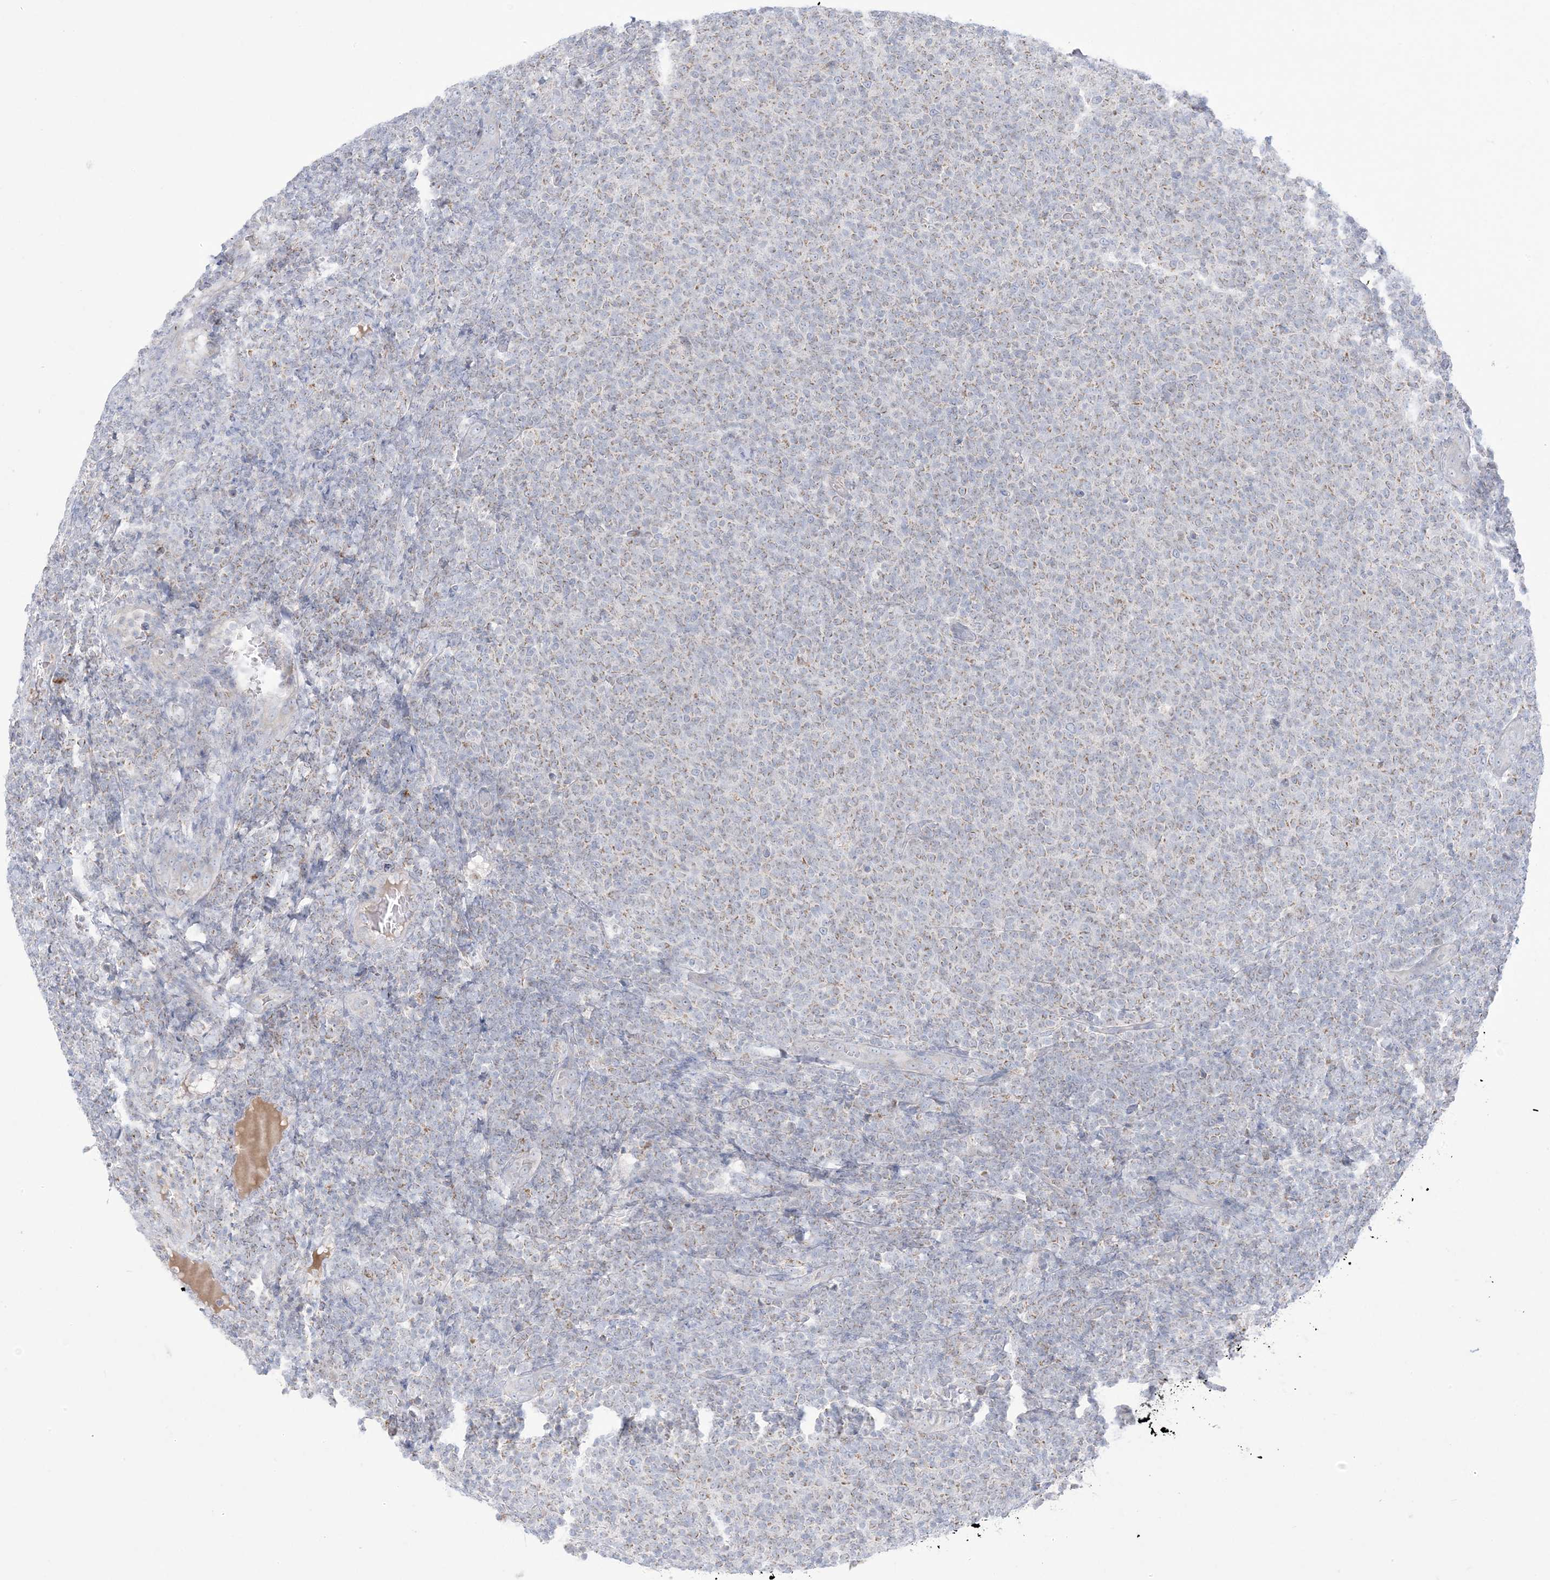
{"staining": {"intensity": "weak", "quantity": "<25%", "location": "cytoplasmic/membranous"}, "tissue": "lymphoma", "cell_type": "Tumor cells", "image_type": "cancer", "snomed": [{"axis": "morphology", "description": "Malignant lymphoma, non-Hodgkin's type, Low grade"}, {"axis": "topography", "description": "Lymph node"}], "caption": "IHC image of neoplastic tissue: lymphoma stained with DAB (3,3'-diaminobenzidine) demonstrates no significant protein positivity in tumor cells.", "gene": "KCTD6", "patient": {"sex": "male", "age": 66}}